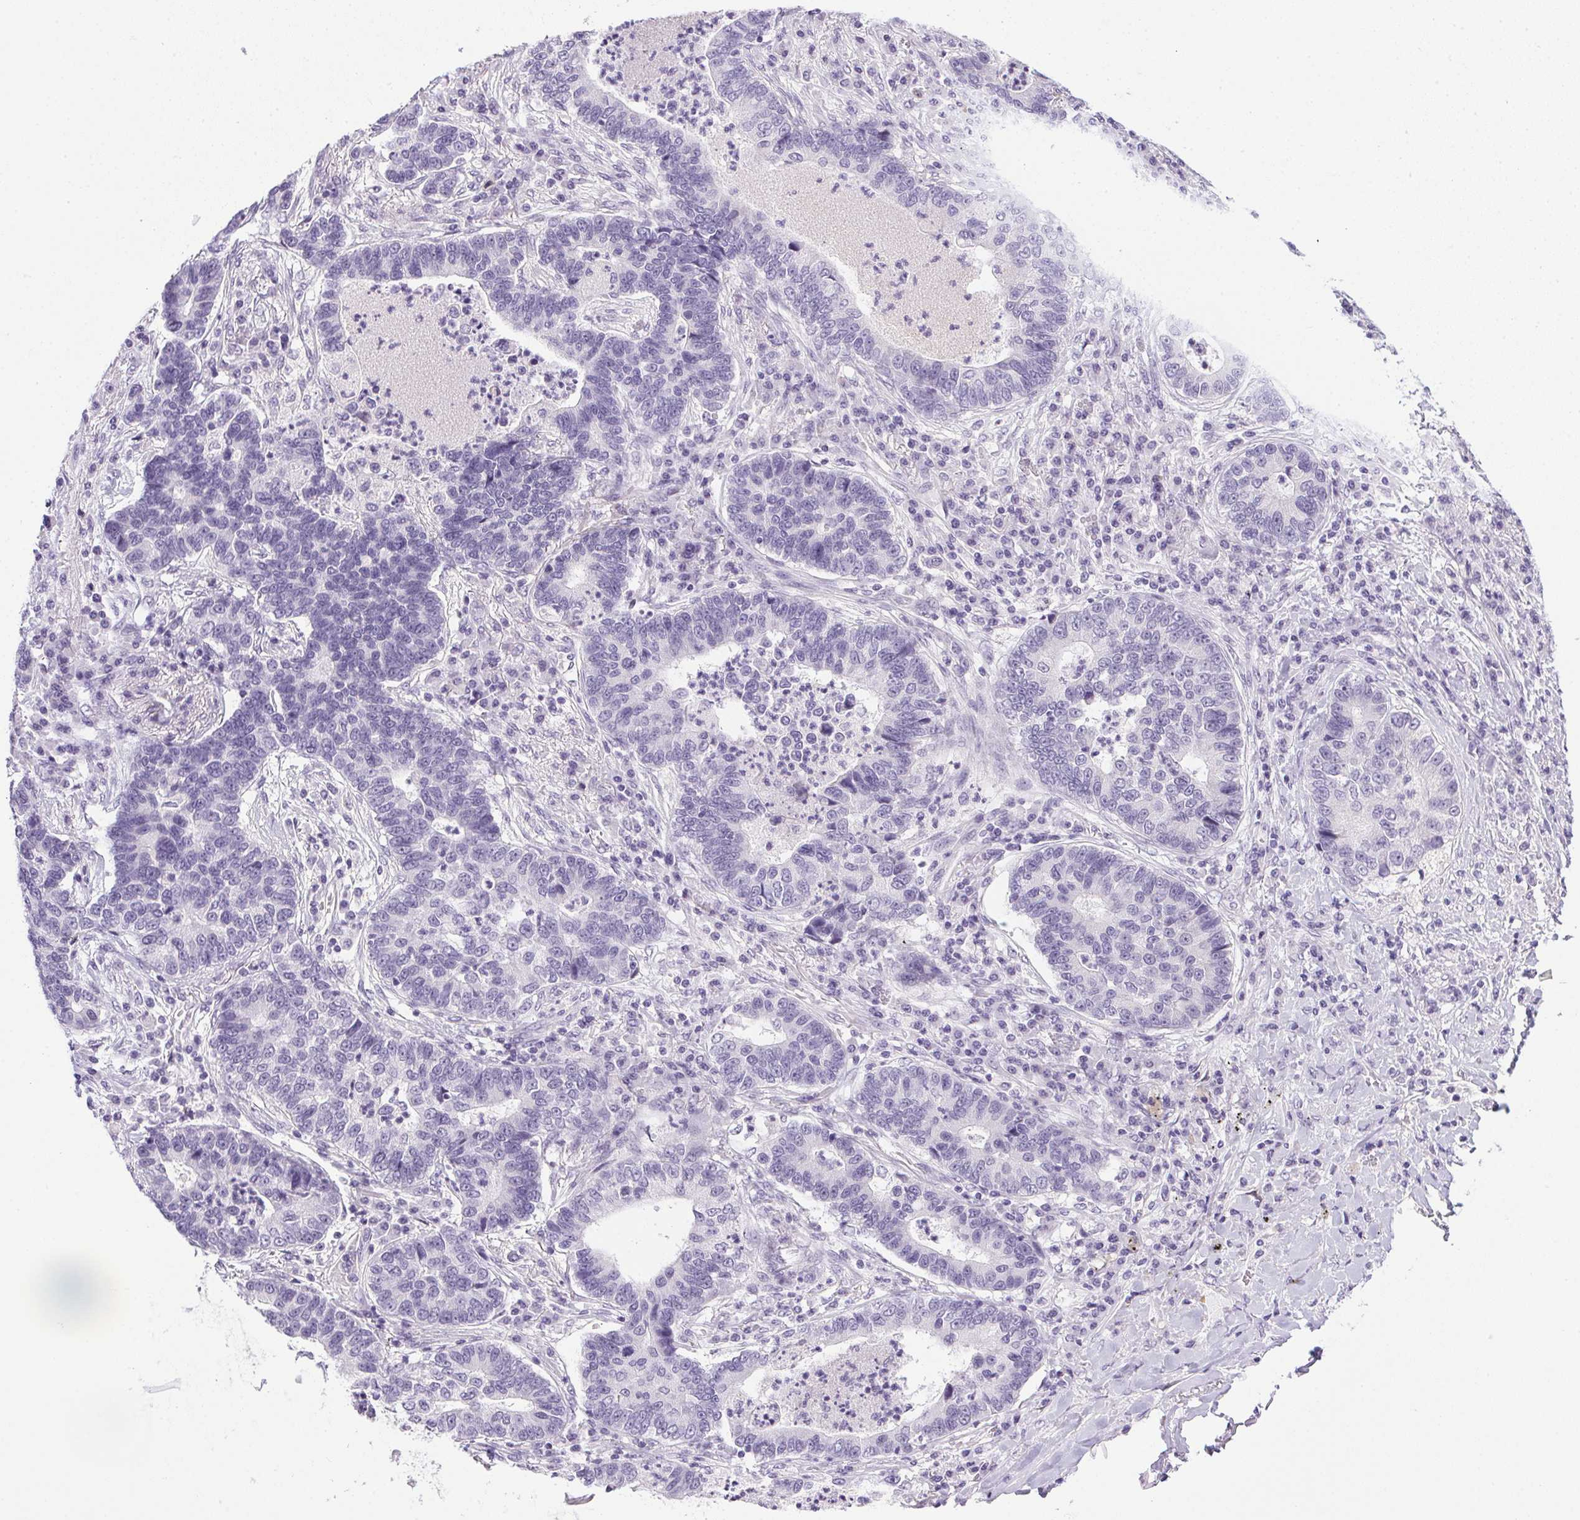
{"staining": {"intensity": "negative", "quantity": "none", "location": "none"}, "tissue": "lung cancer", "cell_type": "Tumor cells", "image_type": "cancer", "snomed": [{"axis": "morphology", "description": "Adenocarcinoma, NOS"}, {"axis": "topography", "description": "Lung"}], "caption": "Lung adenocarcinoma stained for a protein using immunohistochemistry (IHC) displays no positivity tumor cells.", "gene": "PRL", "patient": {"sex": "female", "age": 57}}